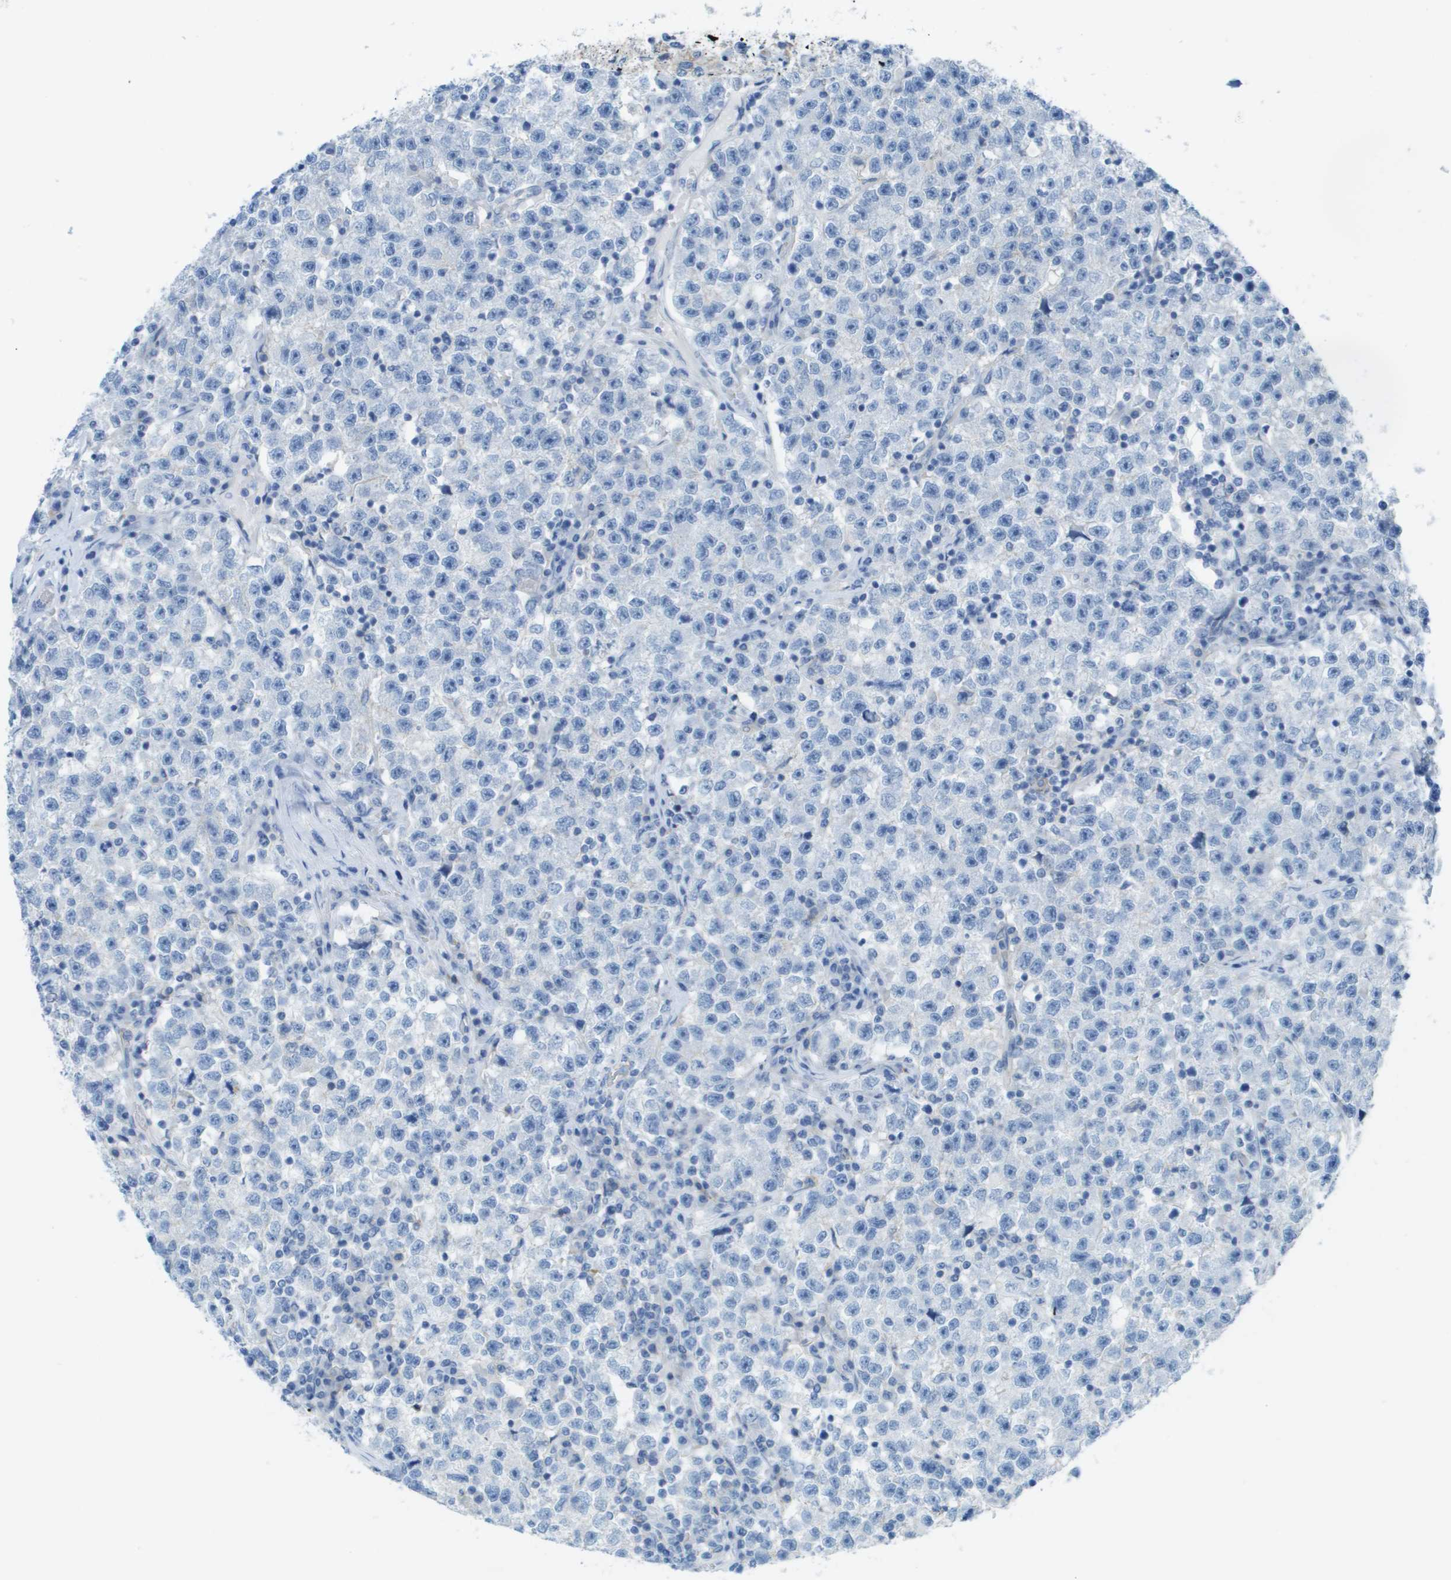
{"staining": {"intensity": "negative", "quantity": "none", "location": "none"}, "tissue": "testis cancer", "cell_type": "Tumor cells", "image_type": "cancer", "snomed": [{"axis": "morphology", "description": "Seminoma, NOS"}, {"axis": "topography", "description": "Testis"}], "caption": "Human testis seminoma stained for a protein using immunohistochemistry (IHC) demonstrates no staining in tumor cells.", "gene": "CD46", "patient": {"sex": "male", "age": 22}}